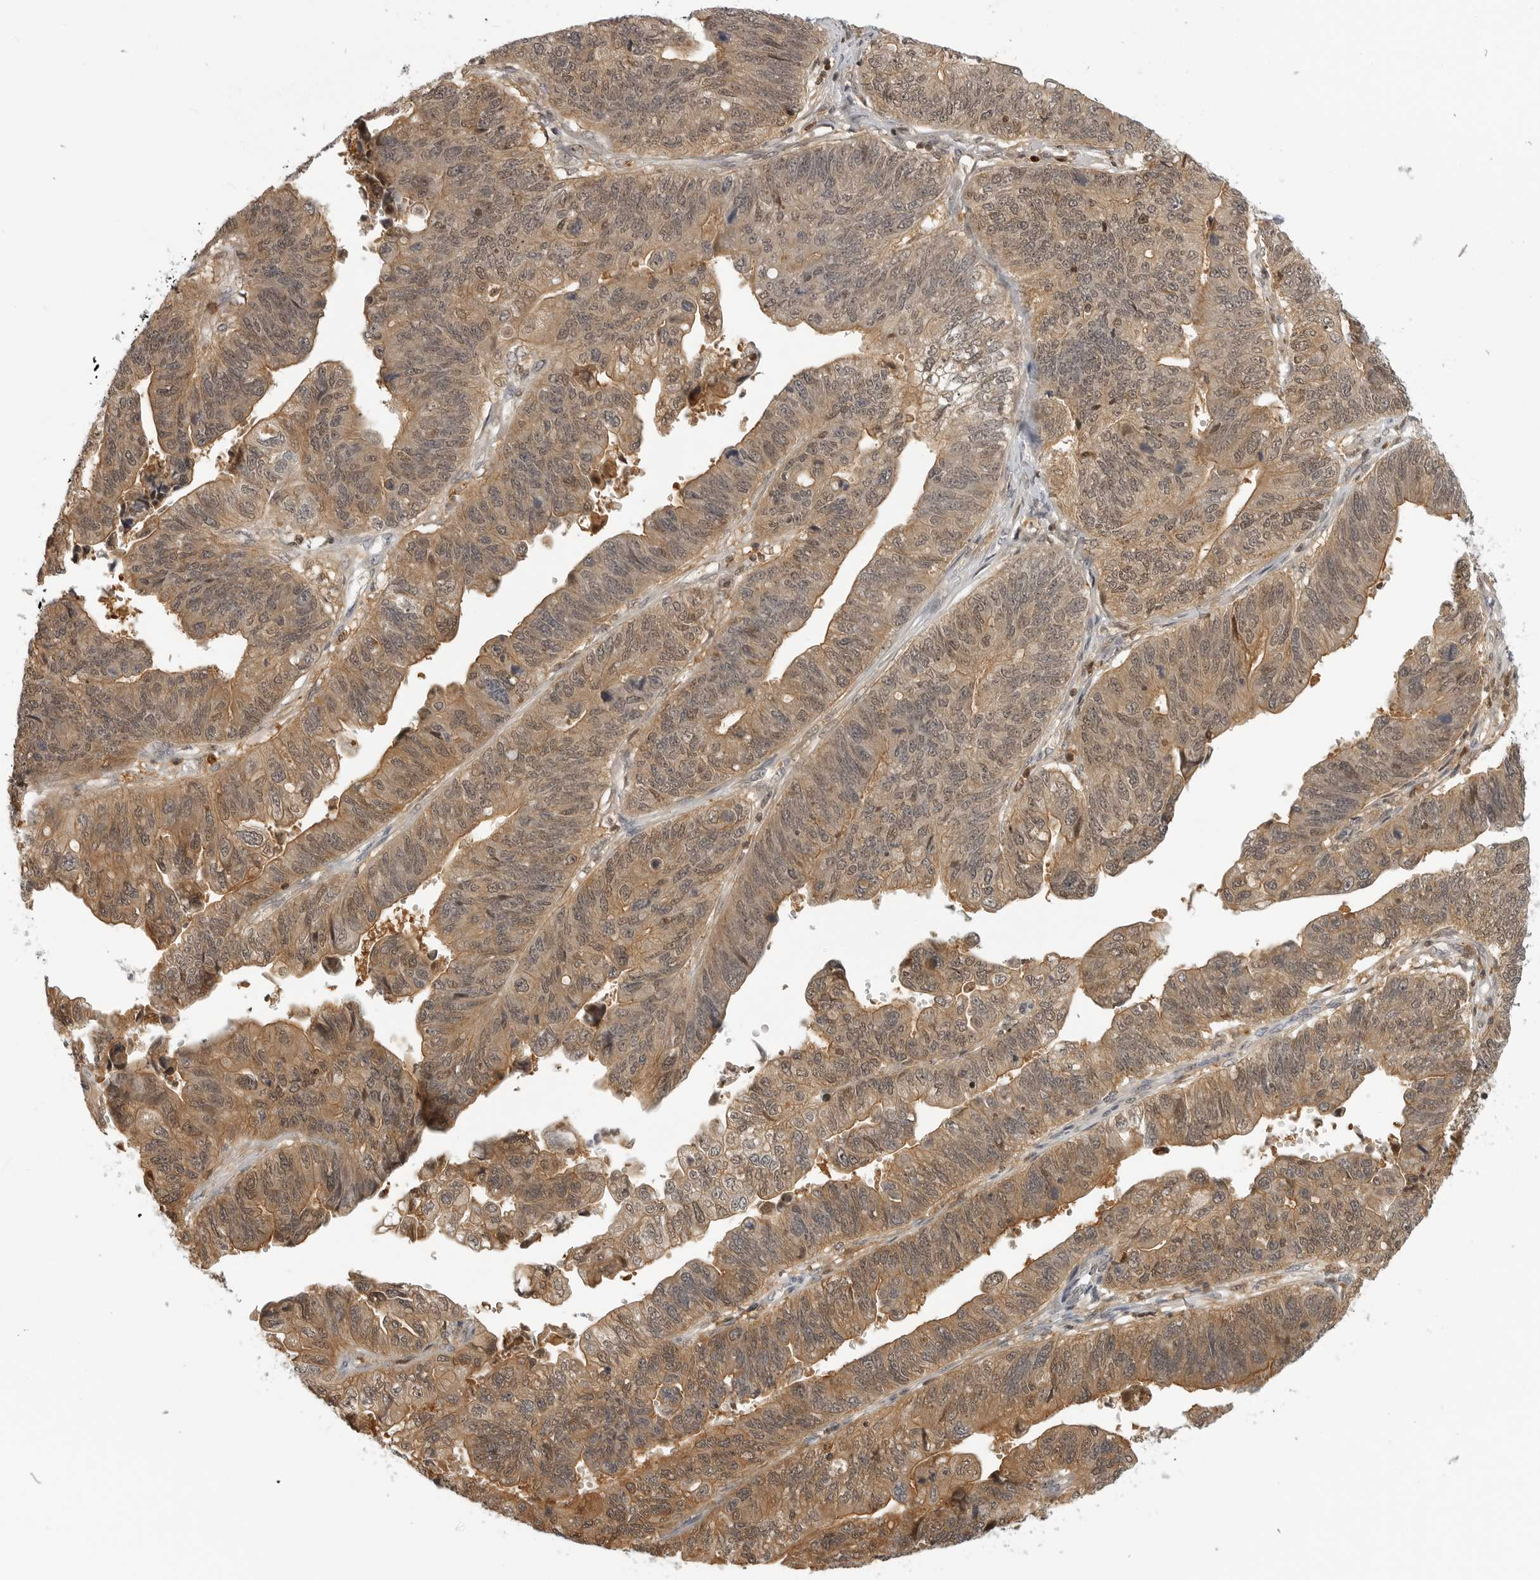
{"staining": {"intensity": "moderate", "quantity": ">75%", "location": "cytoplasmic/membranous"}, "tissue": "stomach cancer", "cell_type": "Tumor cells", "image_type": "cancer", "snomed": [{"axis": "morphology", "description": "Adenocarcinoma, NOS"}, {"axis": "topography", "description": "Stomach"}], "caption": "A histopathology image of stomach cancer stained for a protein displays moderate cytoplasmic/membranous brown staining in tumor cells.", "gene": "CTIF", "patient": {"sex": "male", "age": 59}}